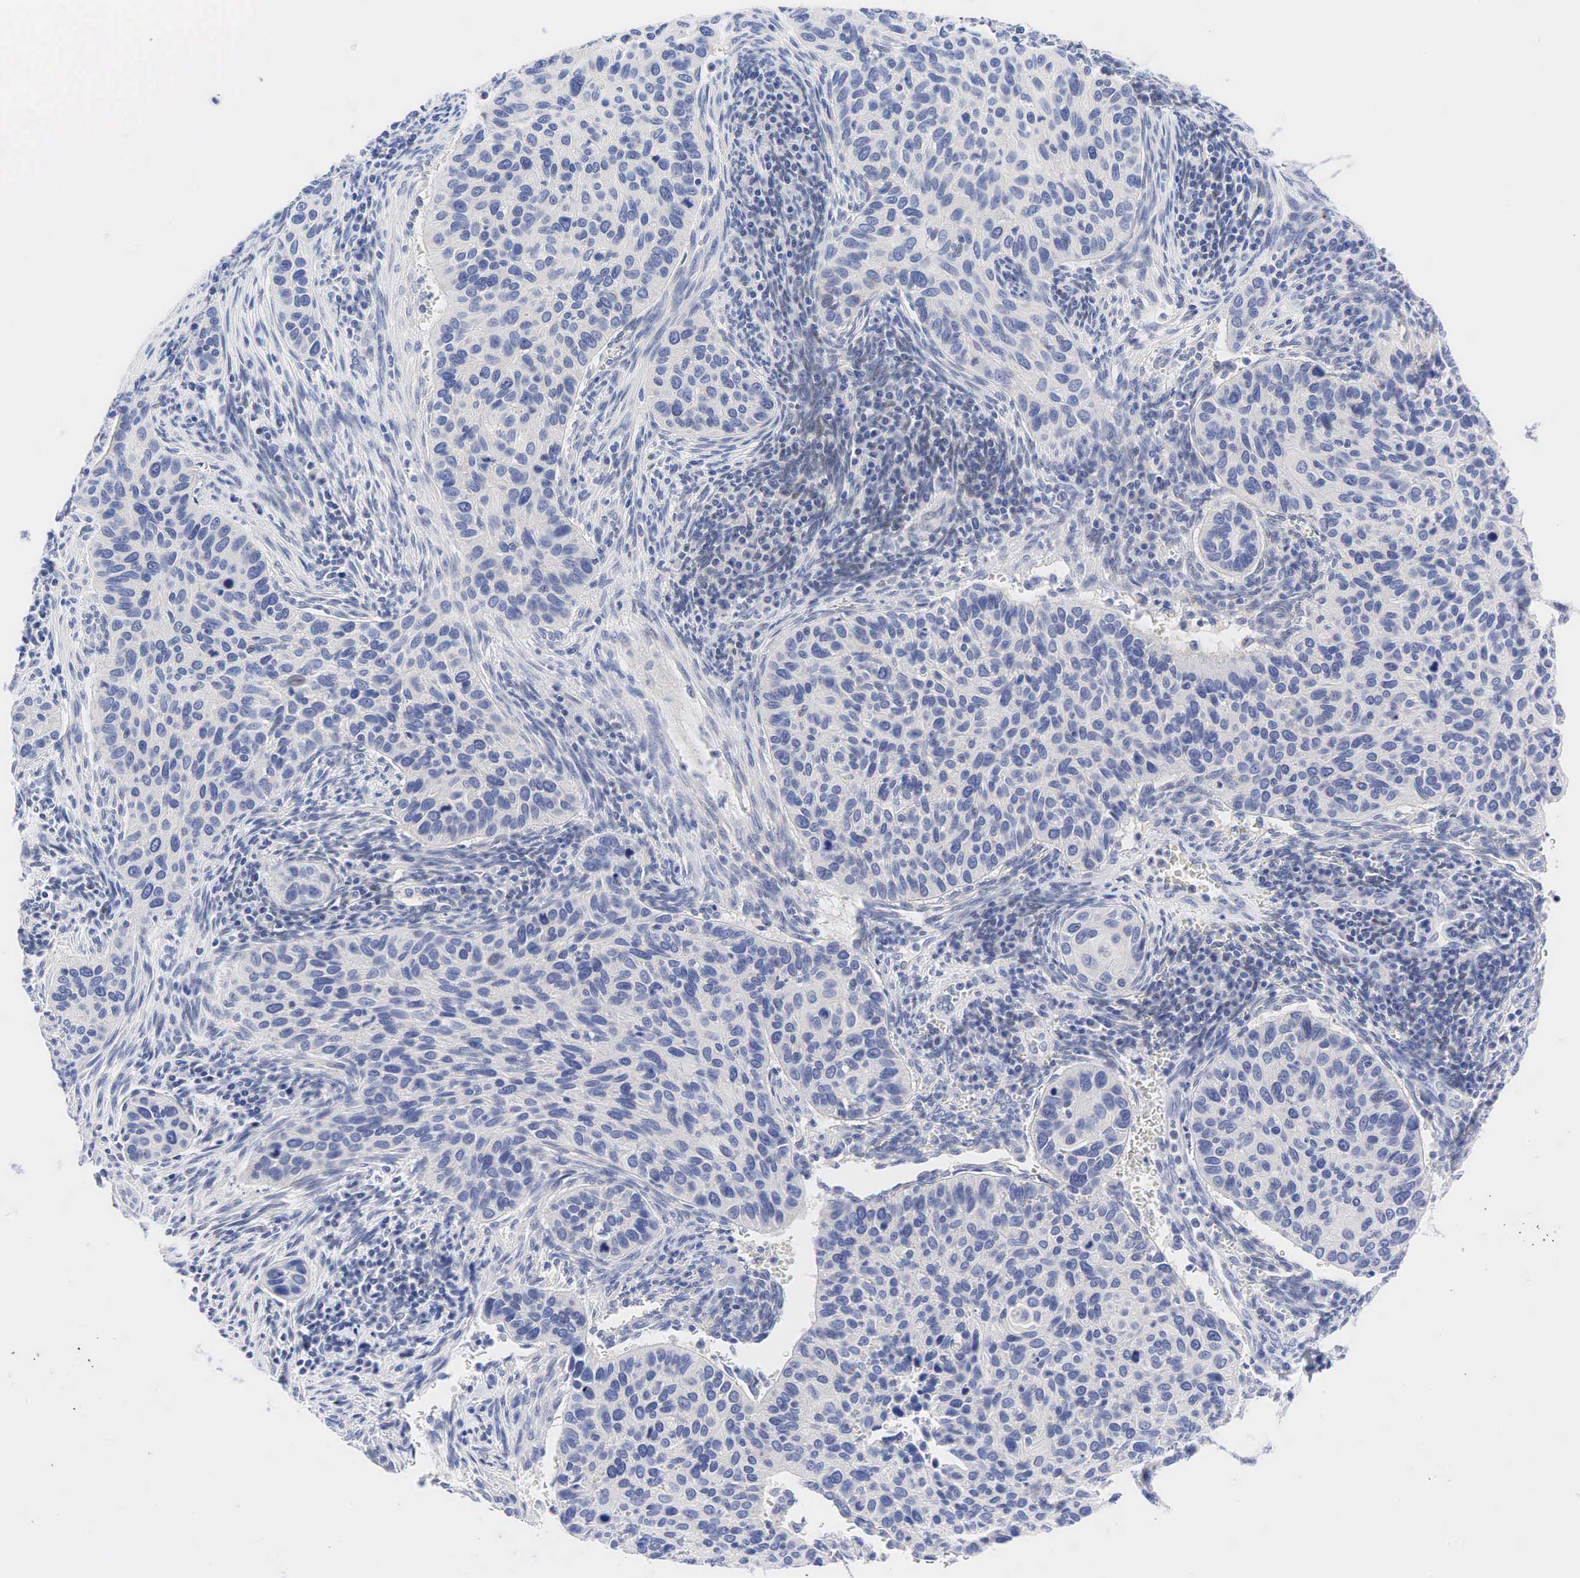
{"staining": {"intensity": "negative", "quantity": "none", "location": "none"}, "tissue": "cervical cancer", "cell_type": "Tumor cells", "image_type": "cancer", "snomed": [{"axis": "morphology", "description": "Adenocarcinoma, NOS"}, {"axis": "topography", "description": "Cervix"}], "caption": "Histopathology image shows no protein expression in tumor cells of adenocarcinoma (cervical) tissue.", "gene": "AR", "patient": {"sex": "female", "age": 29}}